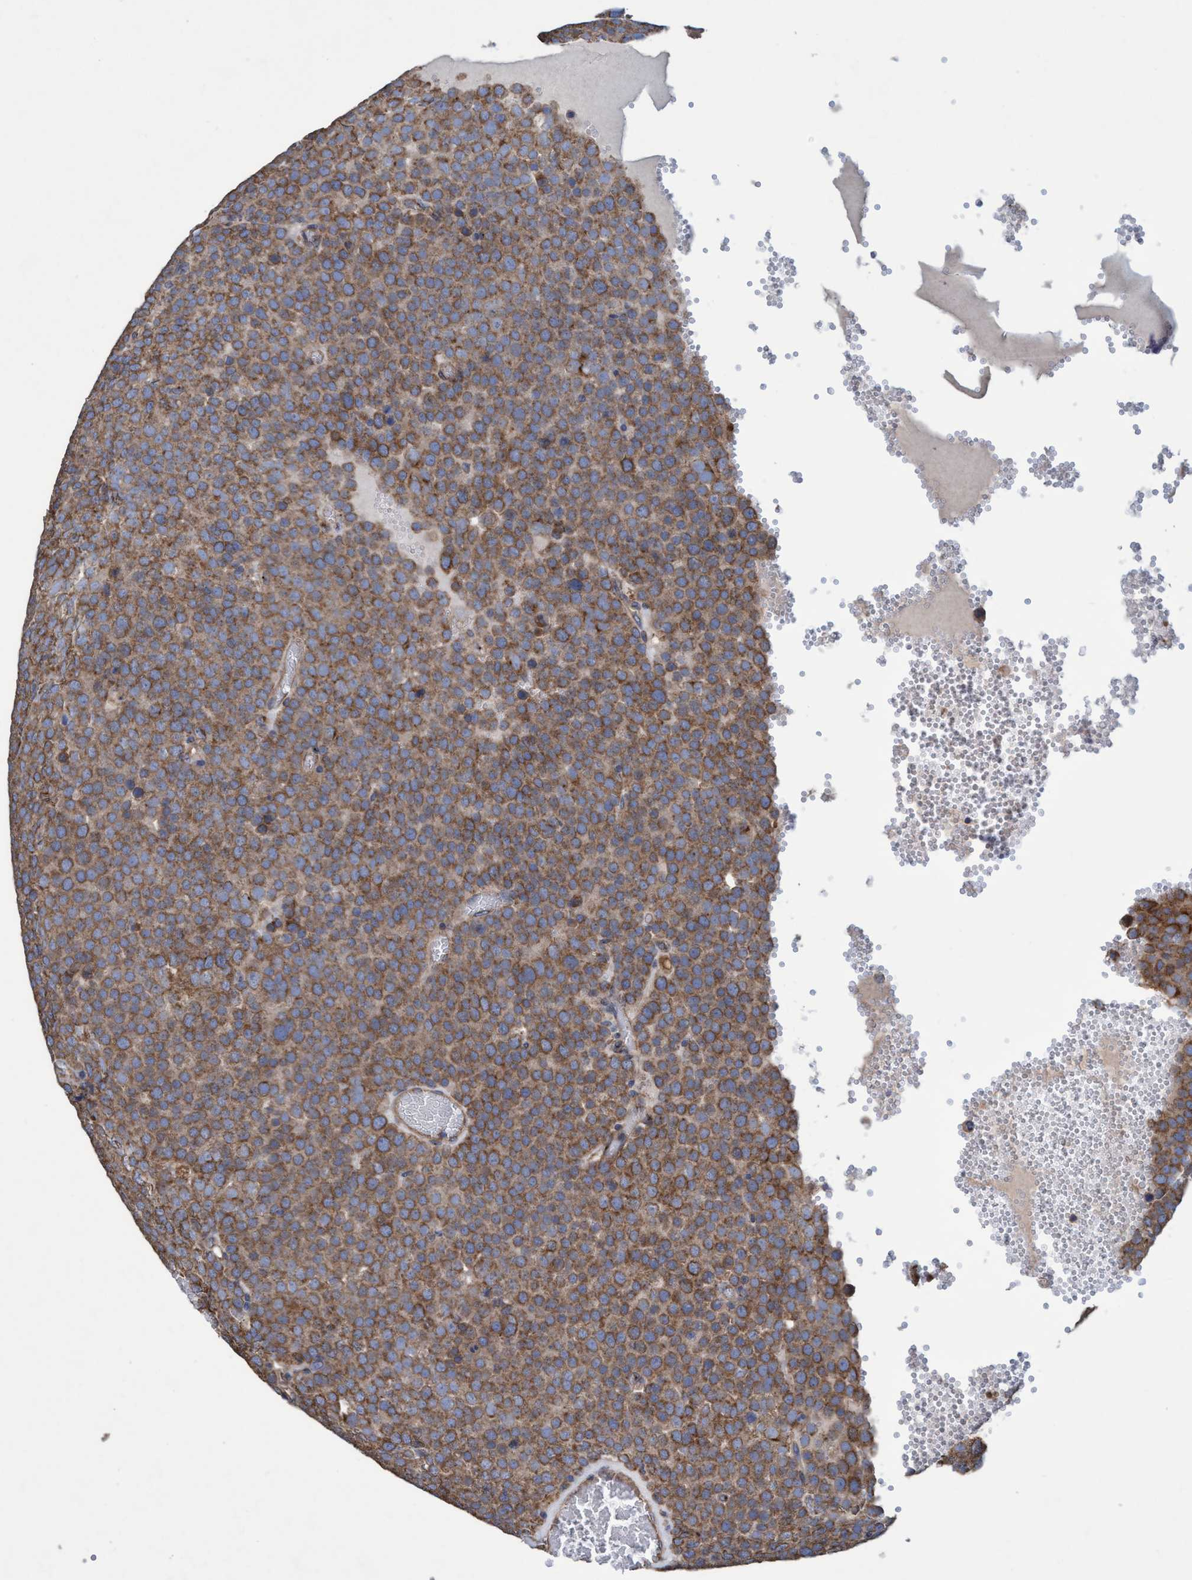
{"staining": {"intensity": "moderate", "quantity": ">75%", "location": "cytoplasmic/membranous"}, "tissue": "testis cancer", "cell_type": "Tumor cells", "image_type": "cancer", "snomed": [{"axis": "morphology", "description": "Normal tissue, NOS"}, {"axis": "morphology", "description": "Seminoma, NOS"}, {"axis": "topography", "description": "Testis"}], "caption": "IHC histopathology image of testis cancer stained for a protein (brown), which demonstrates medium levels of moderate cytoplasmic/membranous expression in approximately >75% of tumor cells.", "gene": "BICD2", "patient": {"sex": "male", "age": 71}}